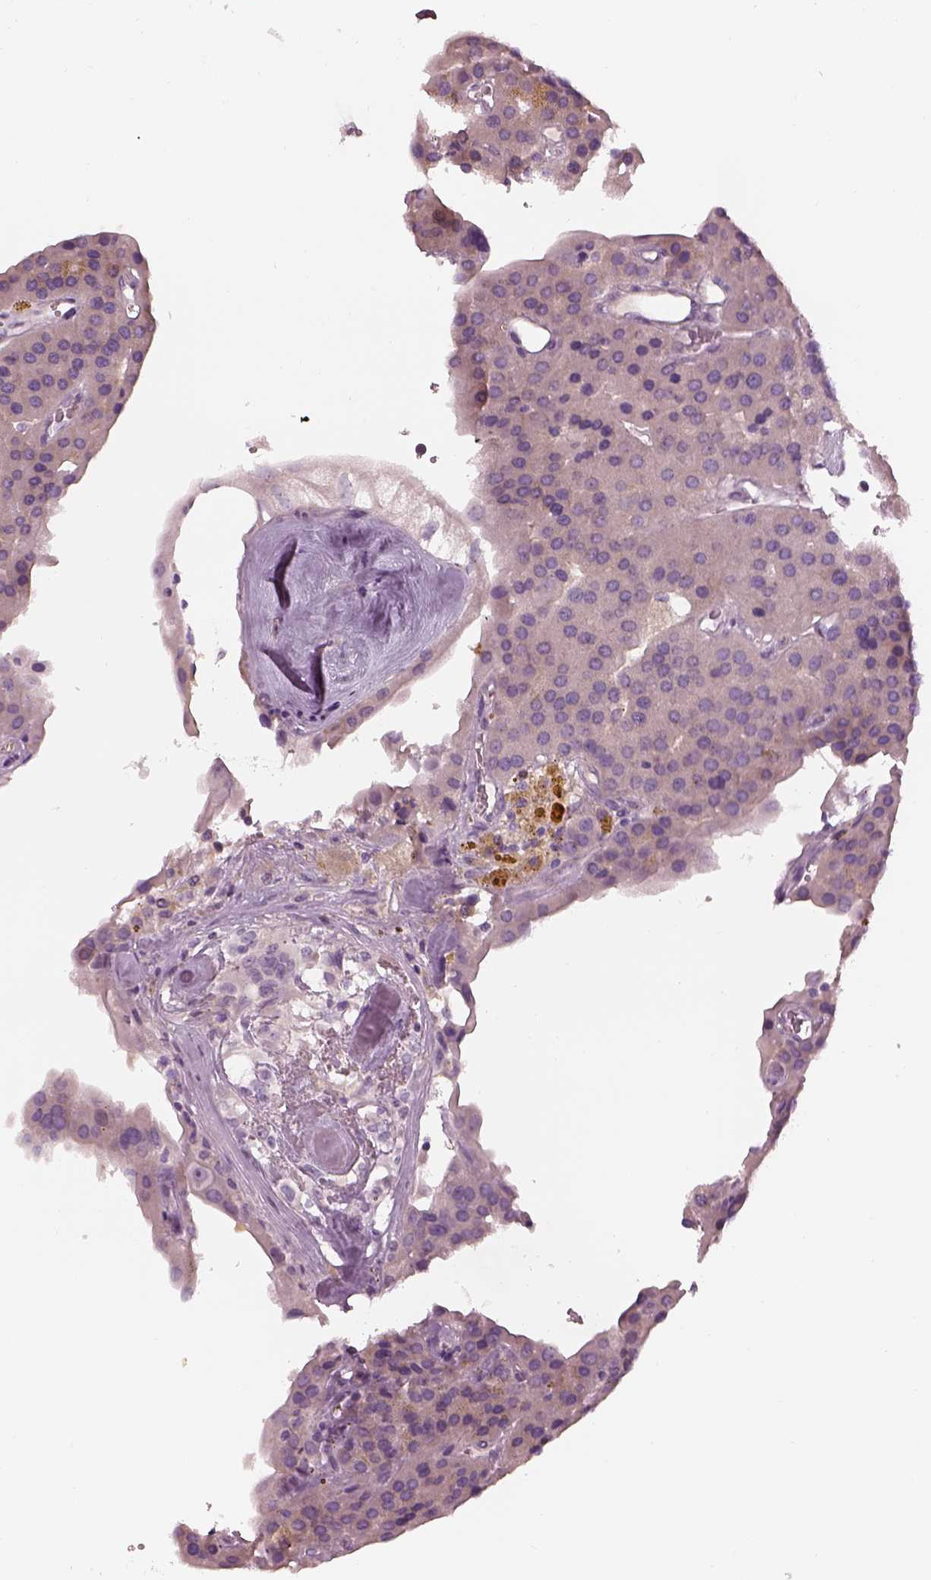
{"staining": {"intensity": "weak", "quantity": ">75%", "location": "cytoplasmic/membranous"}, "tissue": "parathyroid gland", "cell_type": "Glandular cells", "image_type": "normal", "snomed": [{"axis": "morphology", "description": "Normal tissue, NOS"}, {"axis": "morphology", "description": "Adenoma, NOS"}, {"axis": "topography", "description": "Parathyroid gland"}], "caption": "Immunohistochemistry of benign parathyroid gland reveals low levels of weak cytoplasmic/membranous positivity in about >75% of glandular cells. (DAB (3,3'-diaminobenzidine) IHC, brown staining for protein, blue staining for nuclei).", "gene": "CACNG4", "patient": {"sex": "female", "age": 86}}